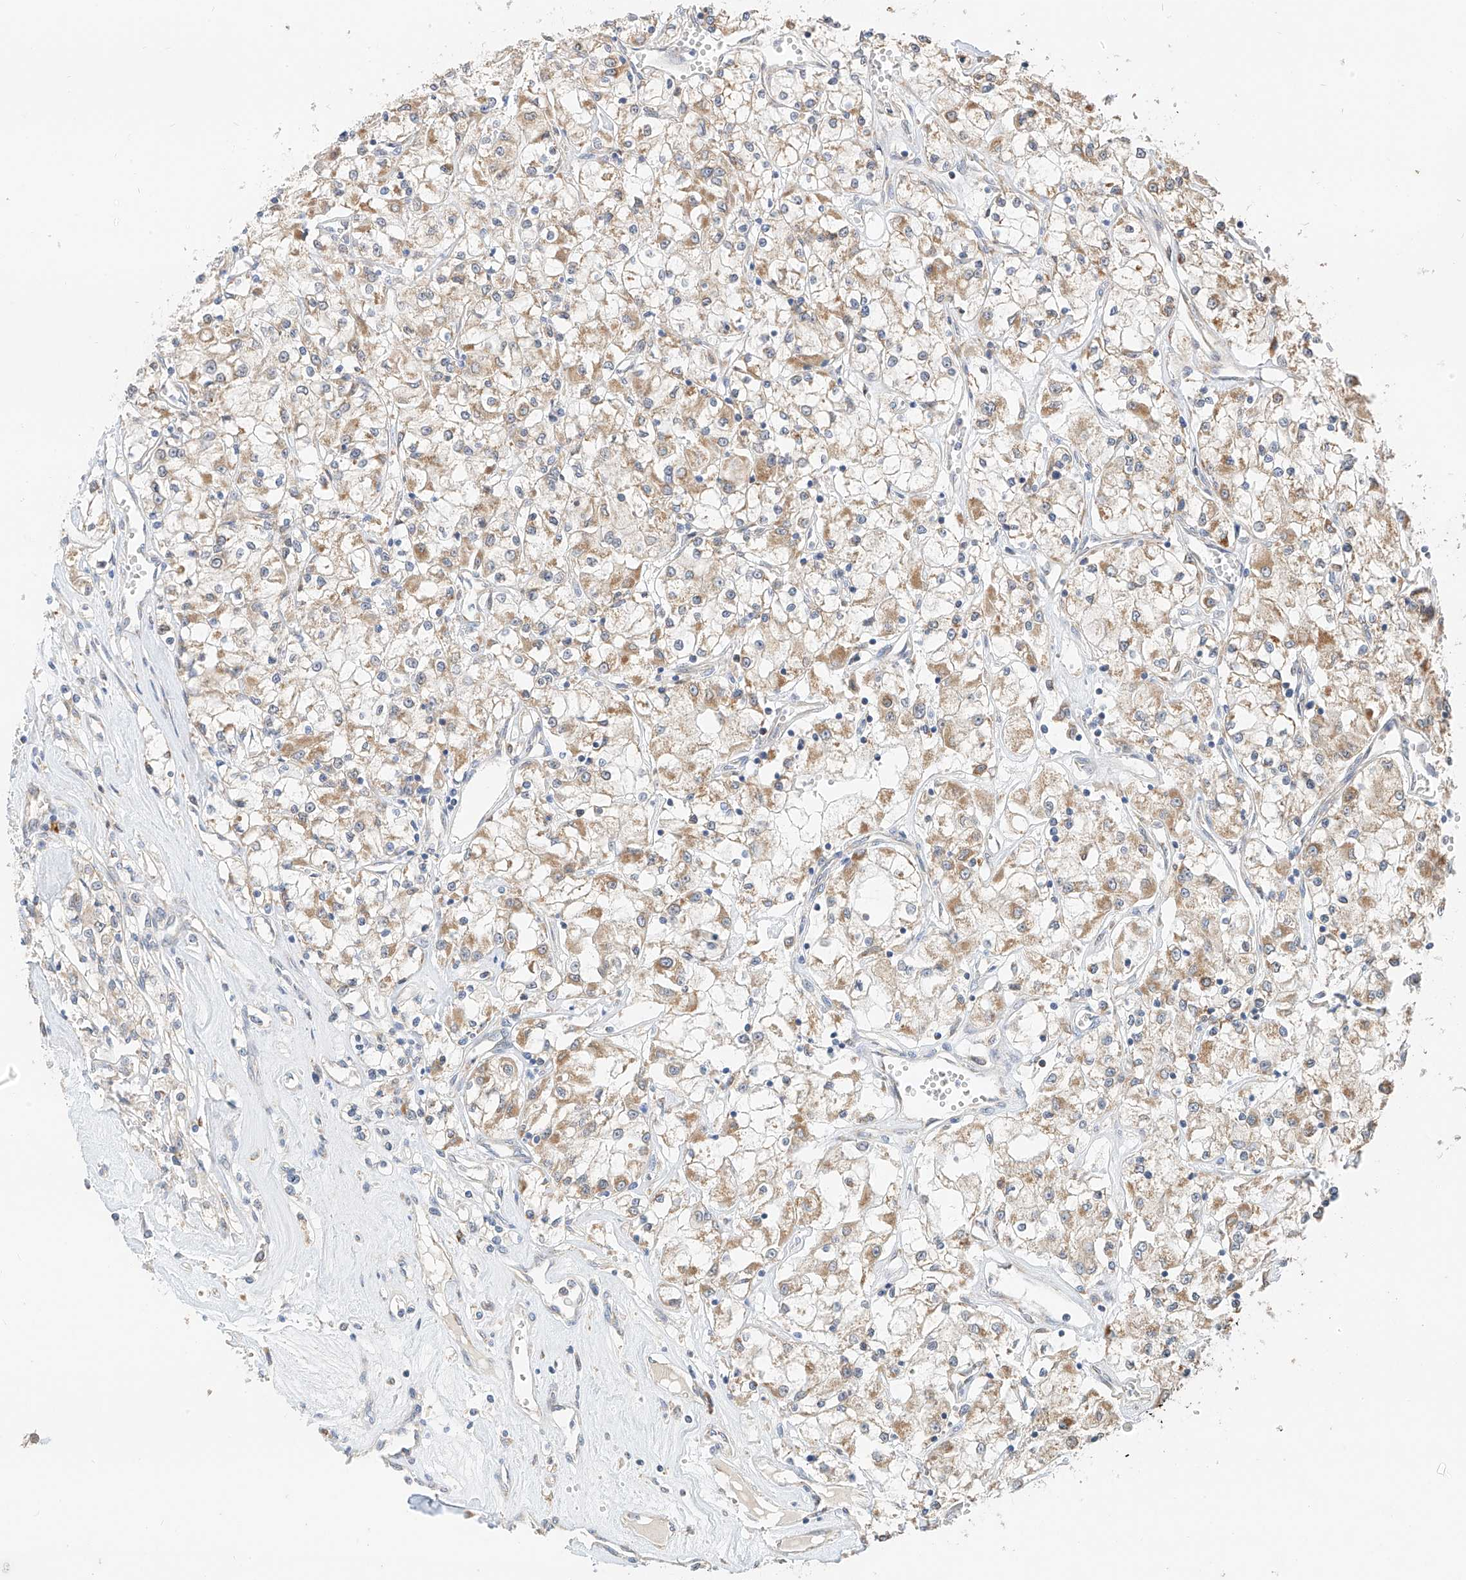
{"staining": {"intensity": "moderate", "quantity": "25%-75%", "location": "cytoplasmic/membranous"}, "tissue": "renal cancer", "cell_type": "Tumor cells", "image_type": "cancer", "snomed": [{"axis": "morphology", "description": "Adenocarcinoma, NOS"}, {"axis": "topography", "description": "Kidney"}], "caption": "Immunohistochemistry (IHC) of human renal cancer (adenocarcinoma) shows medium levels of moderate cytoplasmic/membranous staining in approximately 25%-75% of tumor cells. (Stains: DAB in brown, nuclei in blue, Microscopy: brightfield microscopy at high magnification).", "gene": "PPA2", "patient": {"sex": "female", "age": 59}}